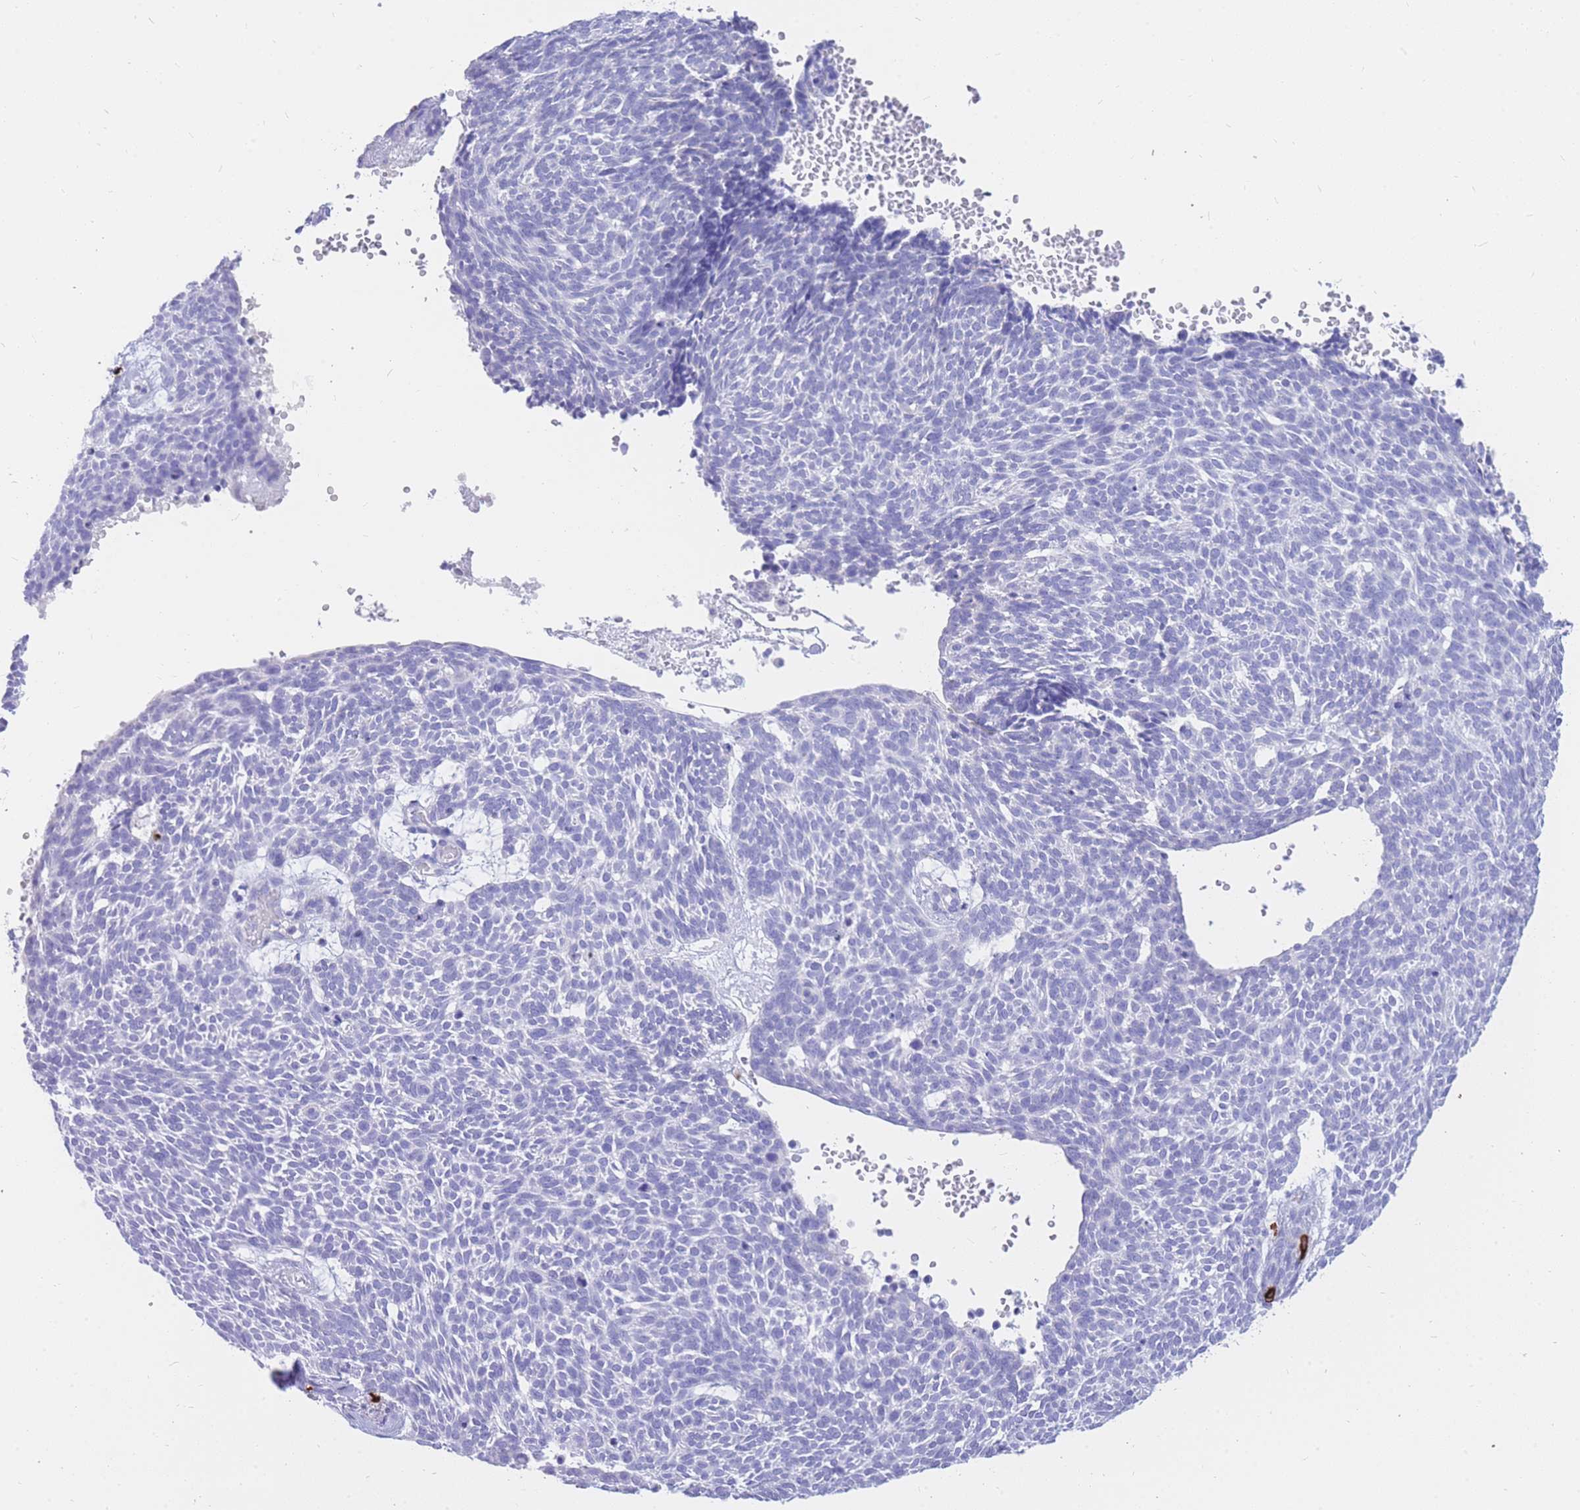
{"staining": {"intensity": "negative", "quantity": "none", "location": "none"}, "tissue": "skin cancer", "cell_type": "Tumor cells", "image_type": "cancer", "snomed": [{"axis": "morphology", "description": "Basal cell carcinoma"}, {"axis": "topography", "description": "Skin"}], "caption": "IHC image of neoplastic tissue: human skin cancer stained with DAB (3,3'-diaminobenzidine) shows no significant protein expression in tumor cells.", "gene": "HERC1", "patient": {"sex": "male", "age": 61}}